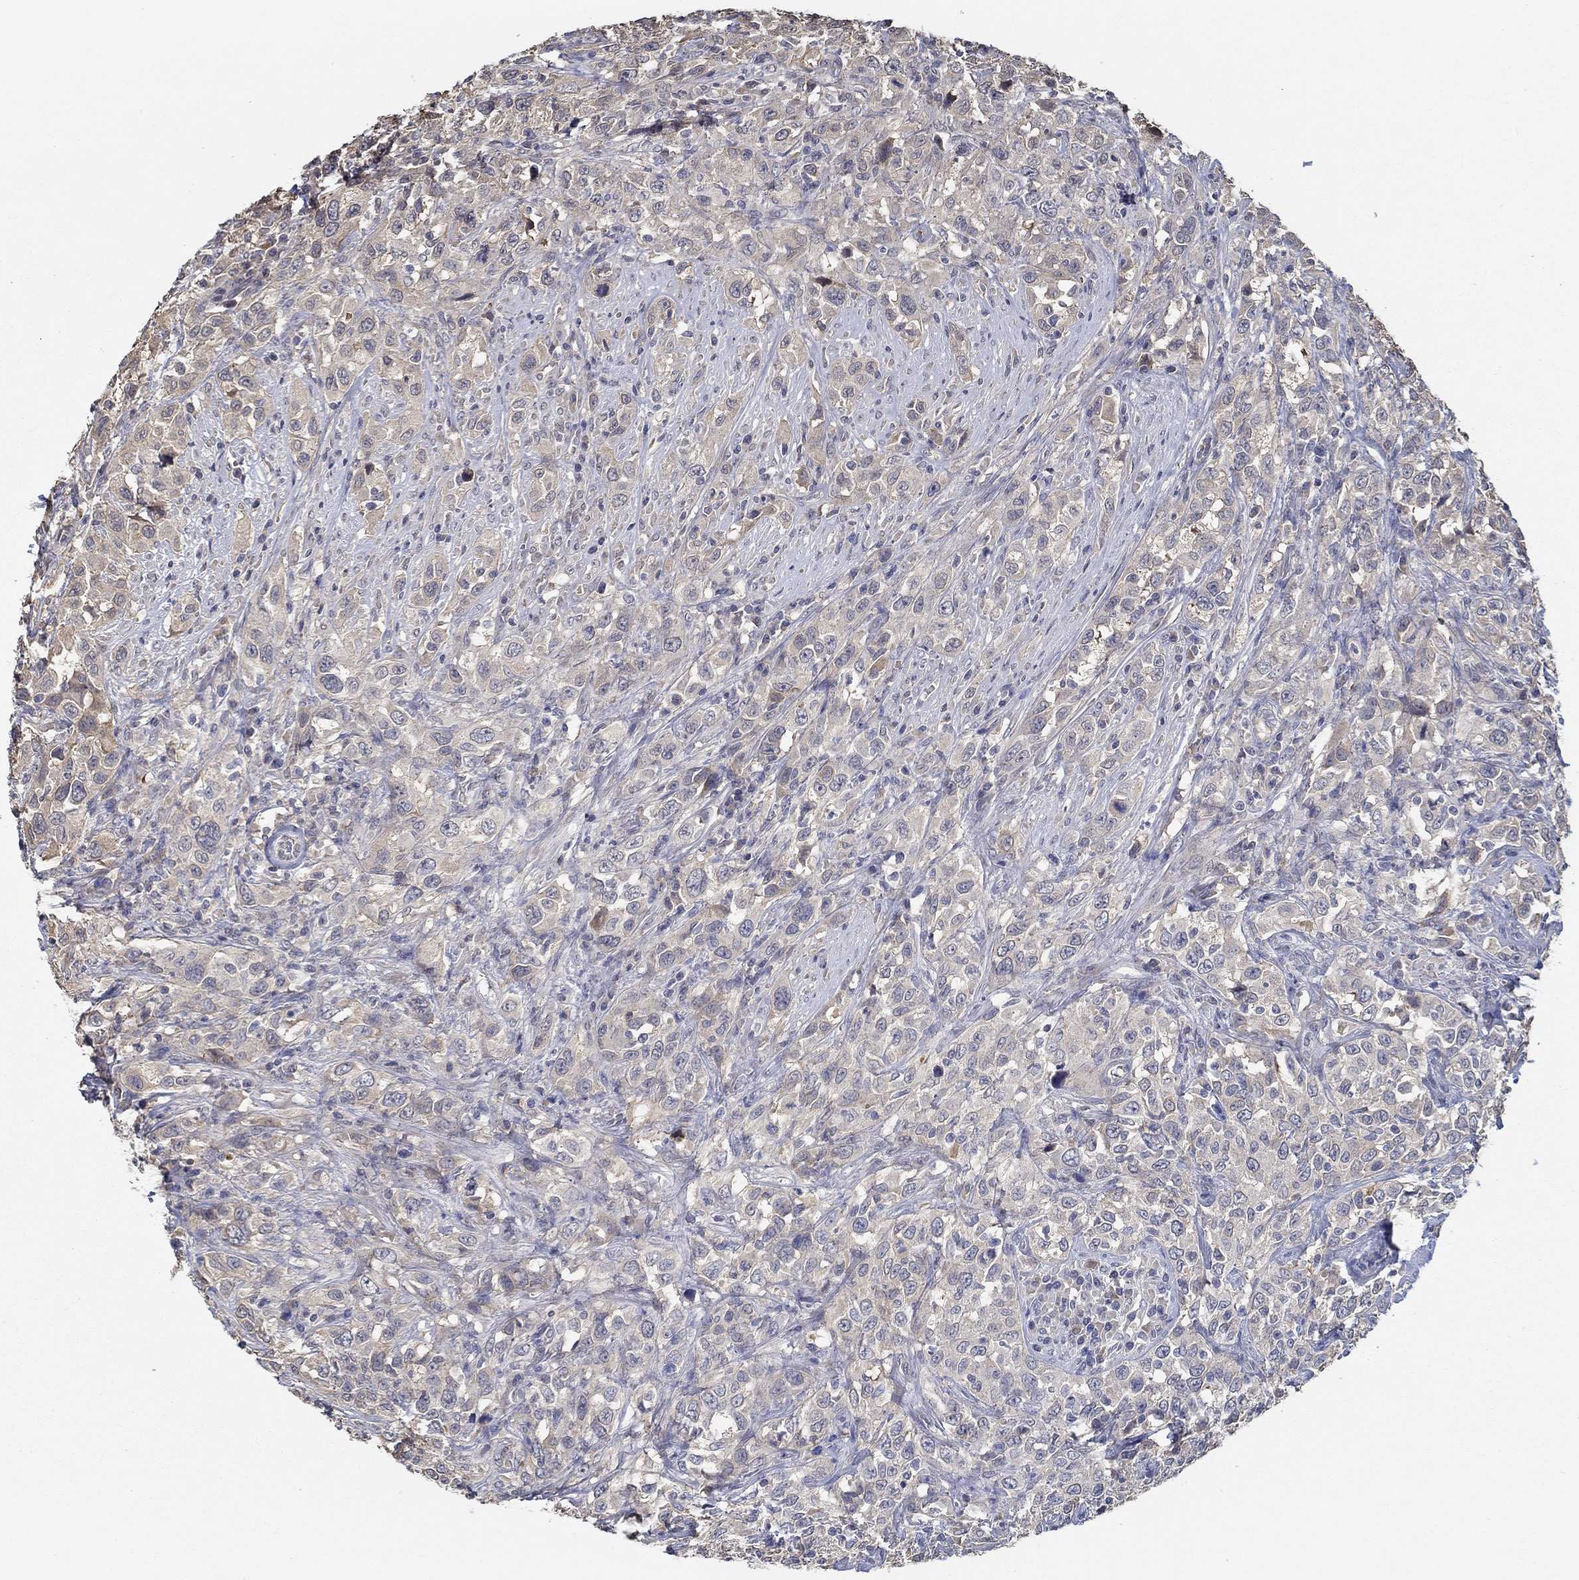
{"staining": {"intensity": "negative", "quantity": "none", "location": "none"}, "tissue": "urothelial cancer", "cell_type": "Tumor cells", "image_type": "cancer", "snomed": [{"axis": "morphology", "description": "Urothelial carcinoma, NOS"}, {"axis": "morphology", "description": "Urothelial carcinoma, High grade"}, {"axis": "topography", "description": "Urinary bladder"}], "caption": "Immunohistochemistry image of urothelial cancer stained for a protein (brown), which demonstrates no positivity in tumor cells. Nuclei are stained in blue.", "gene": "IL10", "patient": {"sex": "female", "age": 64}}